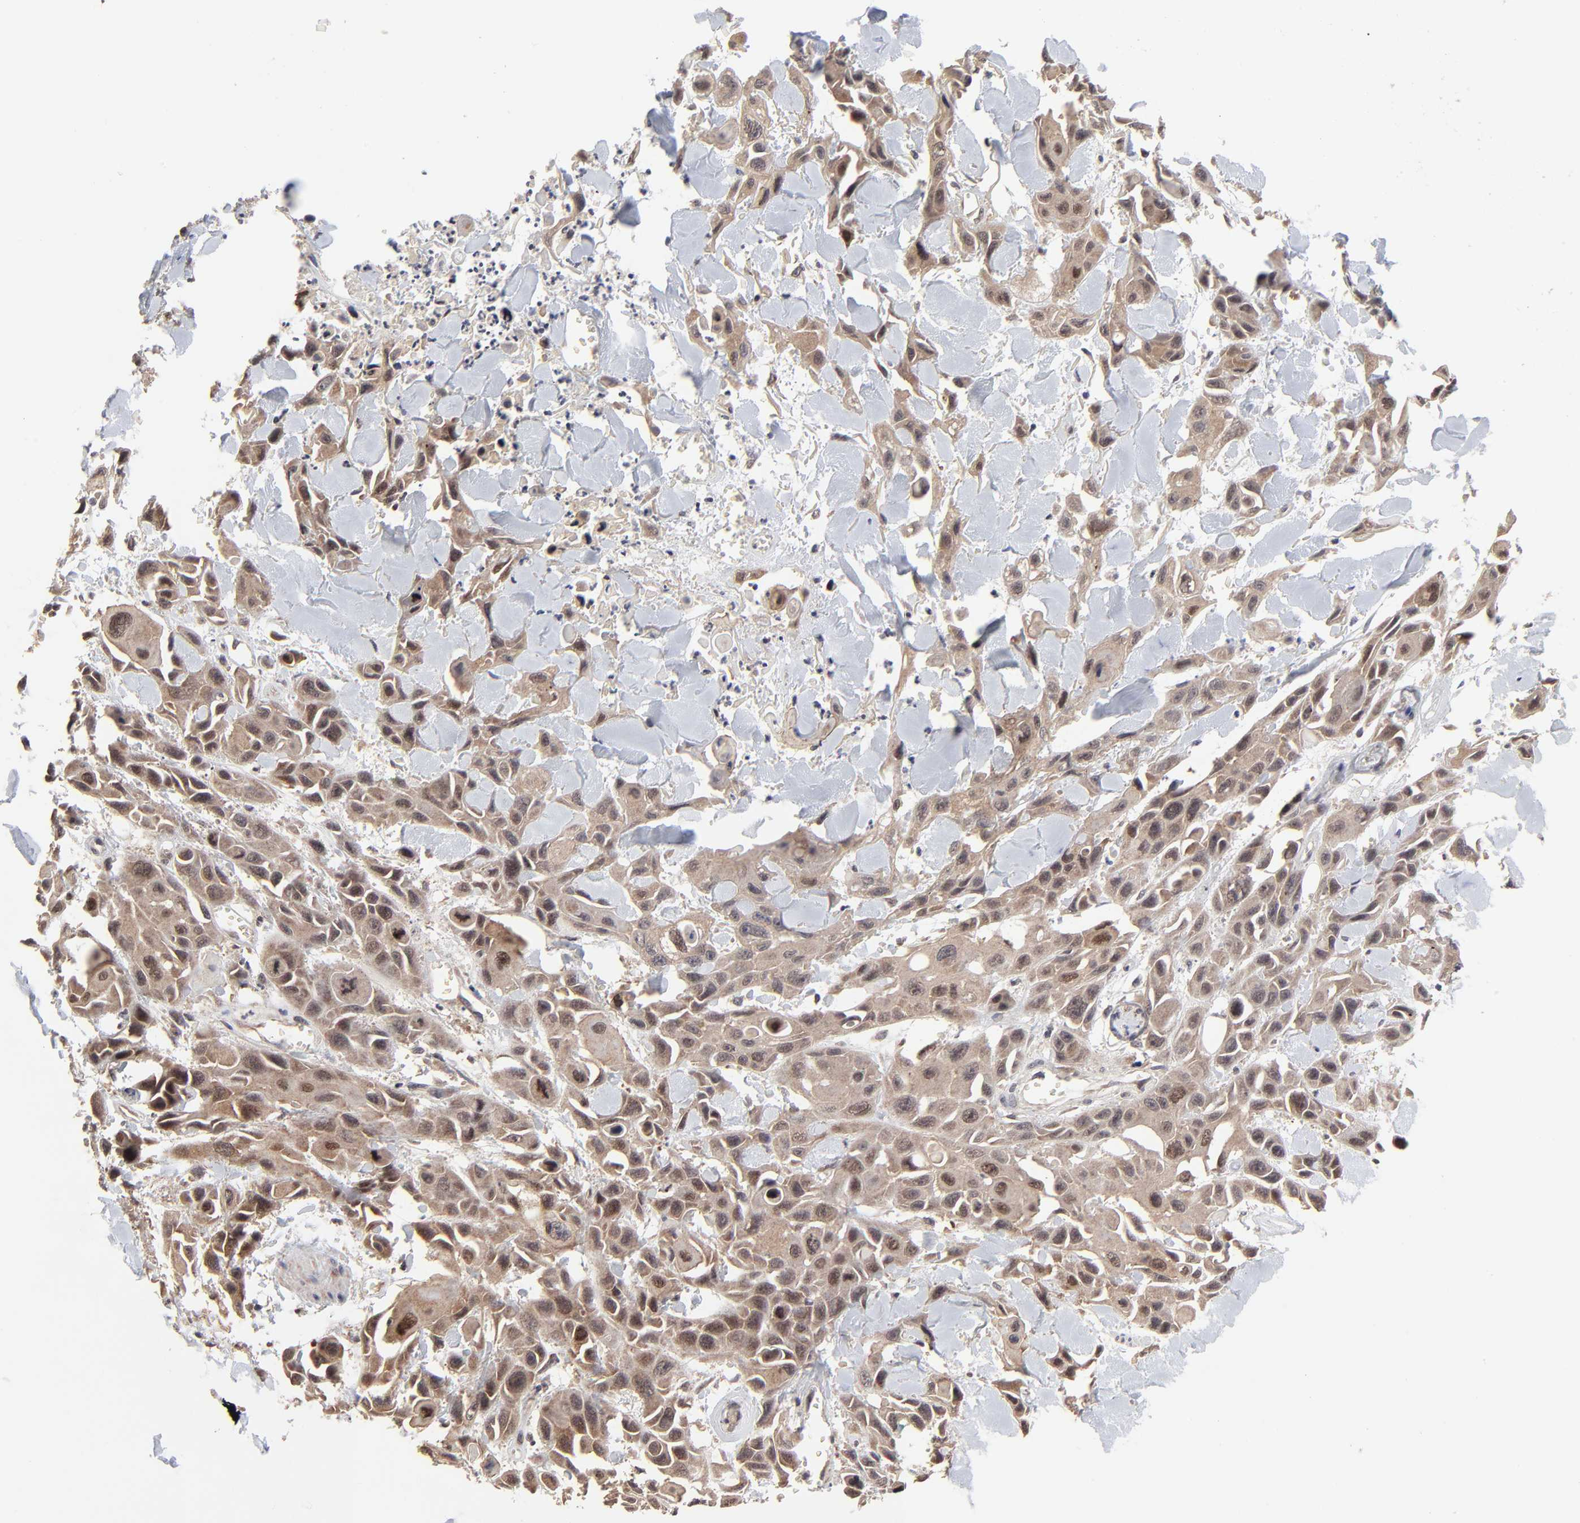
{"staining": {"intensity": "moderate", "quantity": ">75%", "location": "cytoplasmic/membranous"}, "tissue": "skin cancer", "cell_type": "Tumor cells", "image_type": "cancer", "snomed": [{"axis": "morphology", "description": "Squamous cell carcinoma, NOS"}, {"axis": "topography", "description": "Skin"}, {"axis": "topography", "description": "Anal"}], "caption": "Tumor cells display moderate cytoplasmic/membranous expression in approximately >75% of cells in squamous cell carcinoma (skin).", "gene": "FRMD8", "patient": {"sex": "female", "age": 55}}